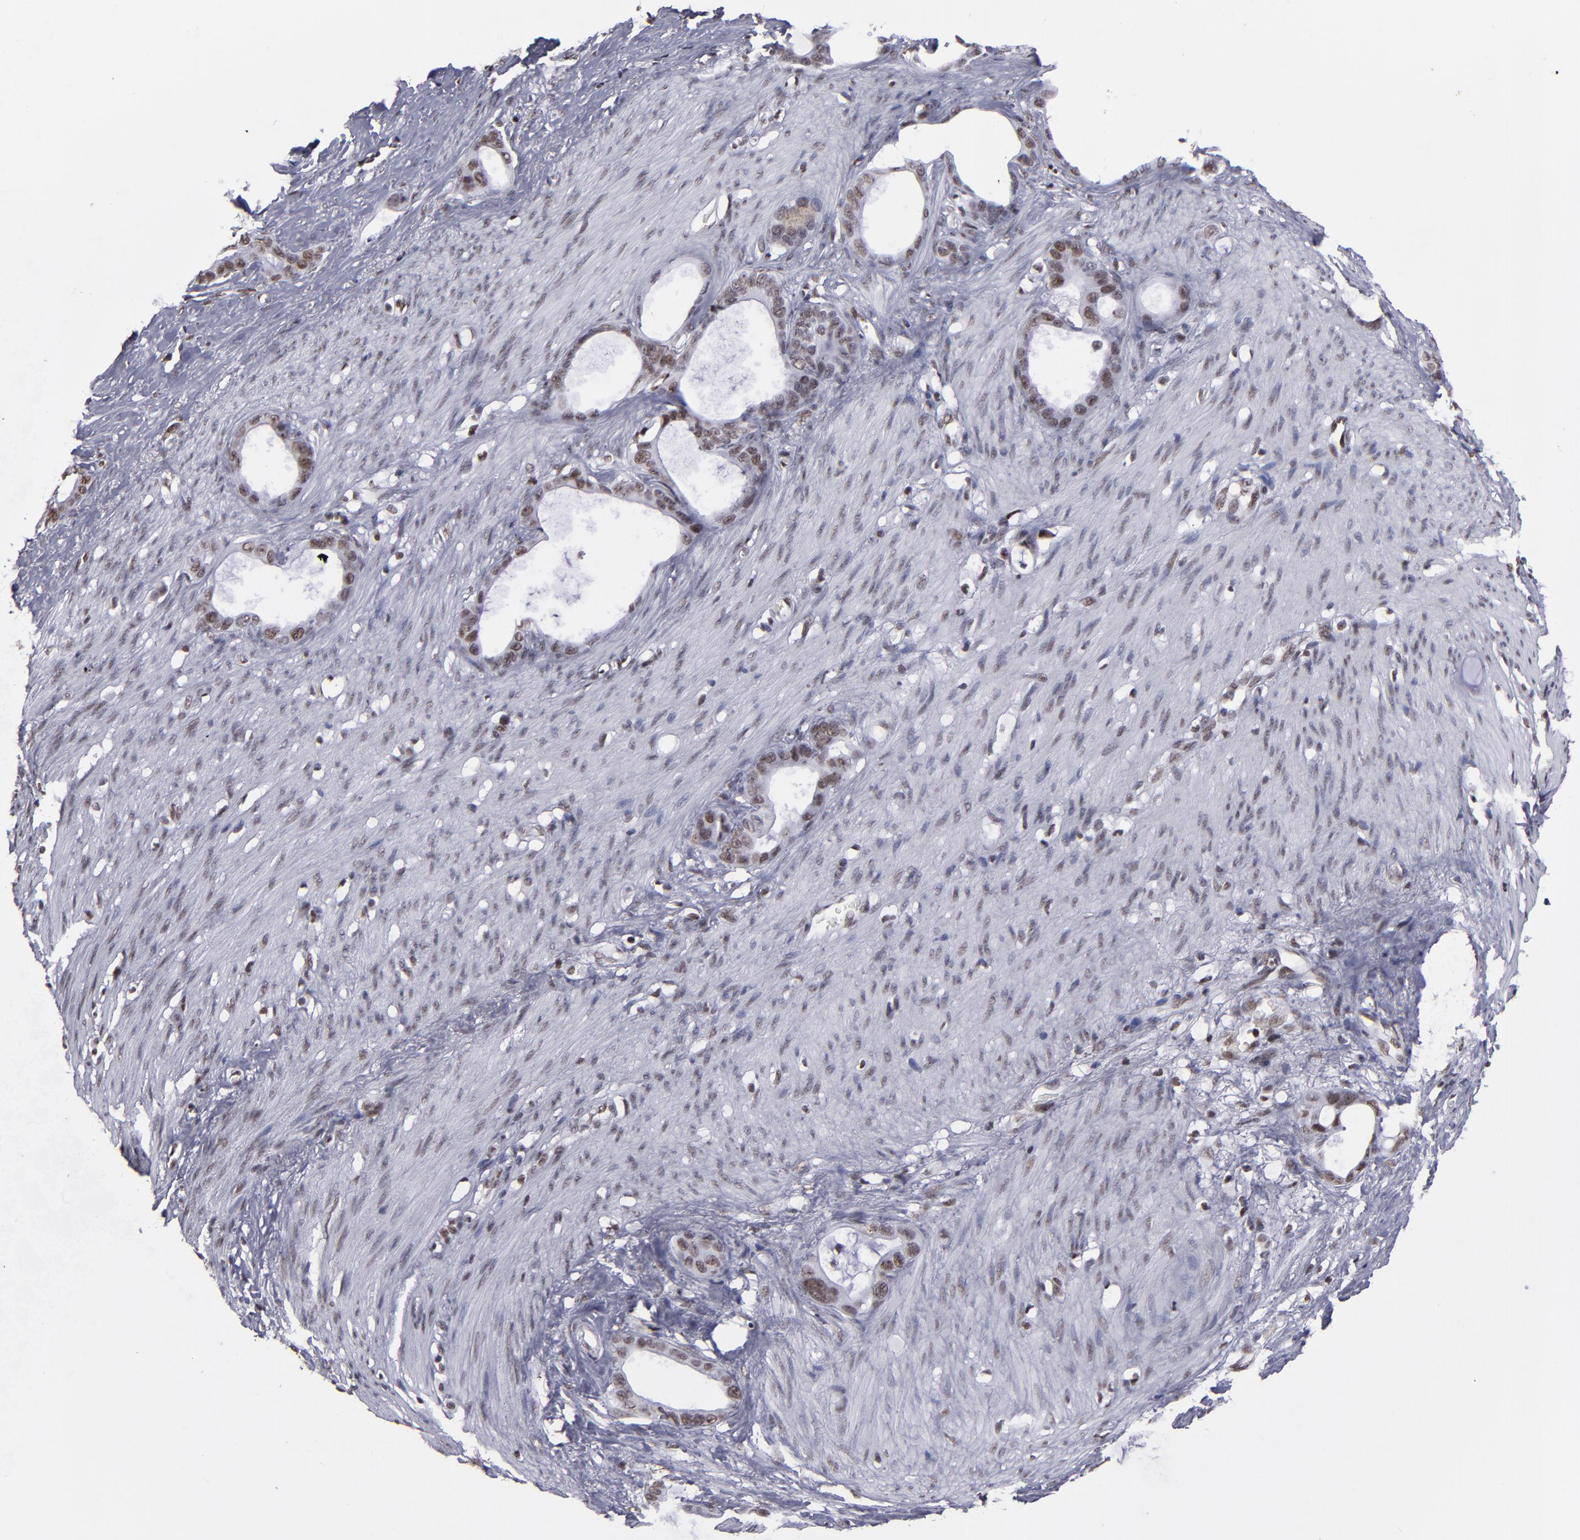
{"staining": {"intensity": "weak", "quantity": ">75%", "location": "nuclear"}, "tissue": "stomach cancer", "cell_type": "Tumor cells", "image_type": "cancer", "snomed": [{"axis": "morphology", "description": "Adenocarcinoma, NOS"}, {"axis": "topography", "description": "Stomach"}], "caption": "An immunohistochemistry histopathology image of tumor tissue is shown. Protein staining in brown highlights weak nuclear positivity in stomach cancer within tumor cells. (brown staining indicates protein expression, while blue staining denotes nuclei).", "gene": "TERF2", "patient": {"sex": "female", "age": 75}}